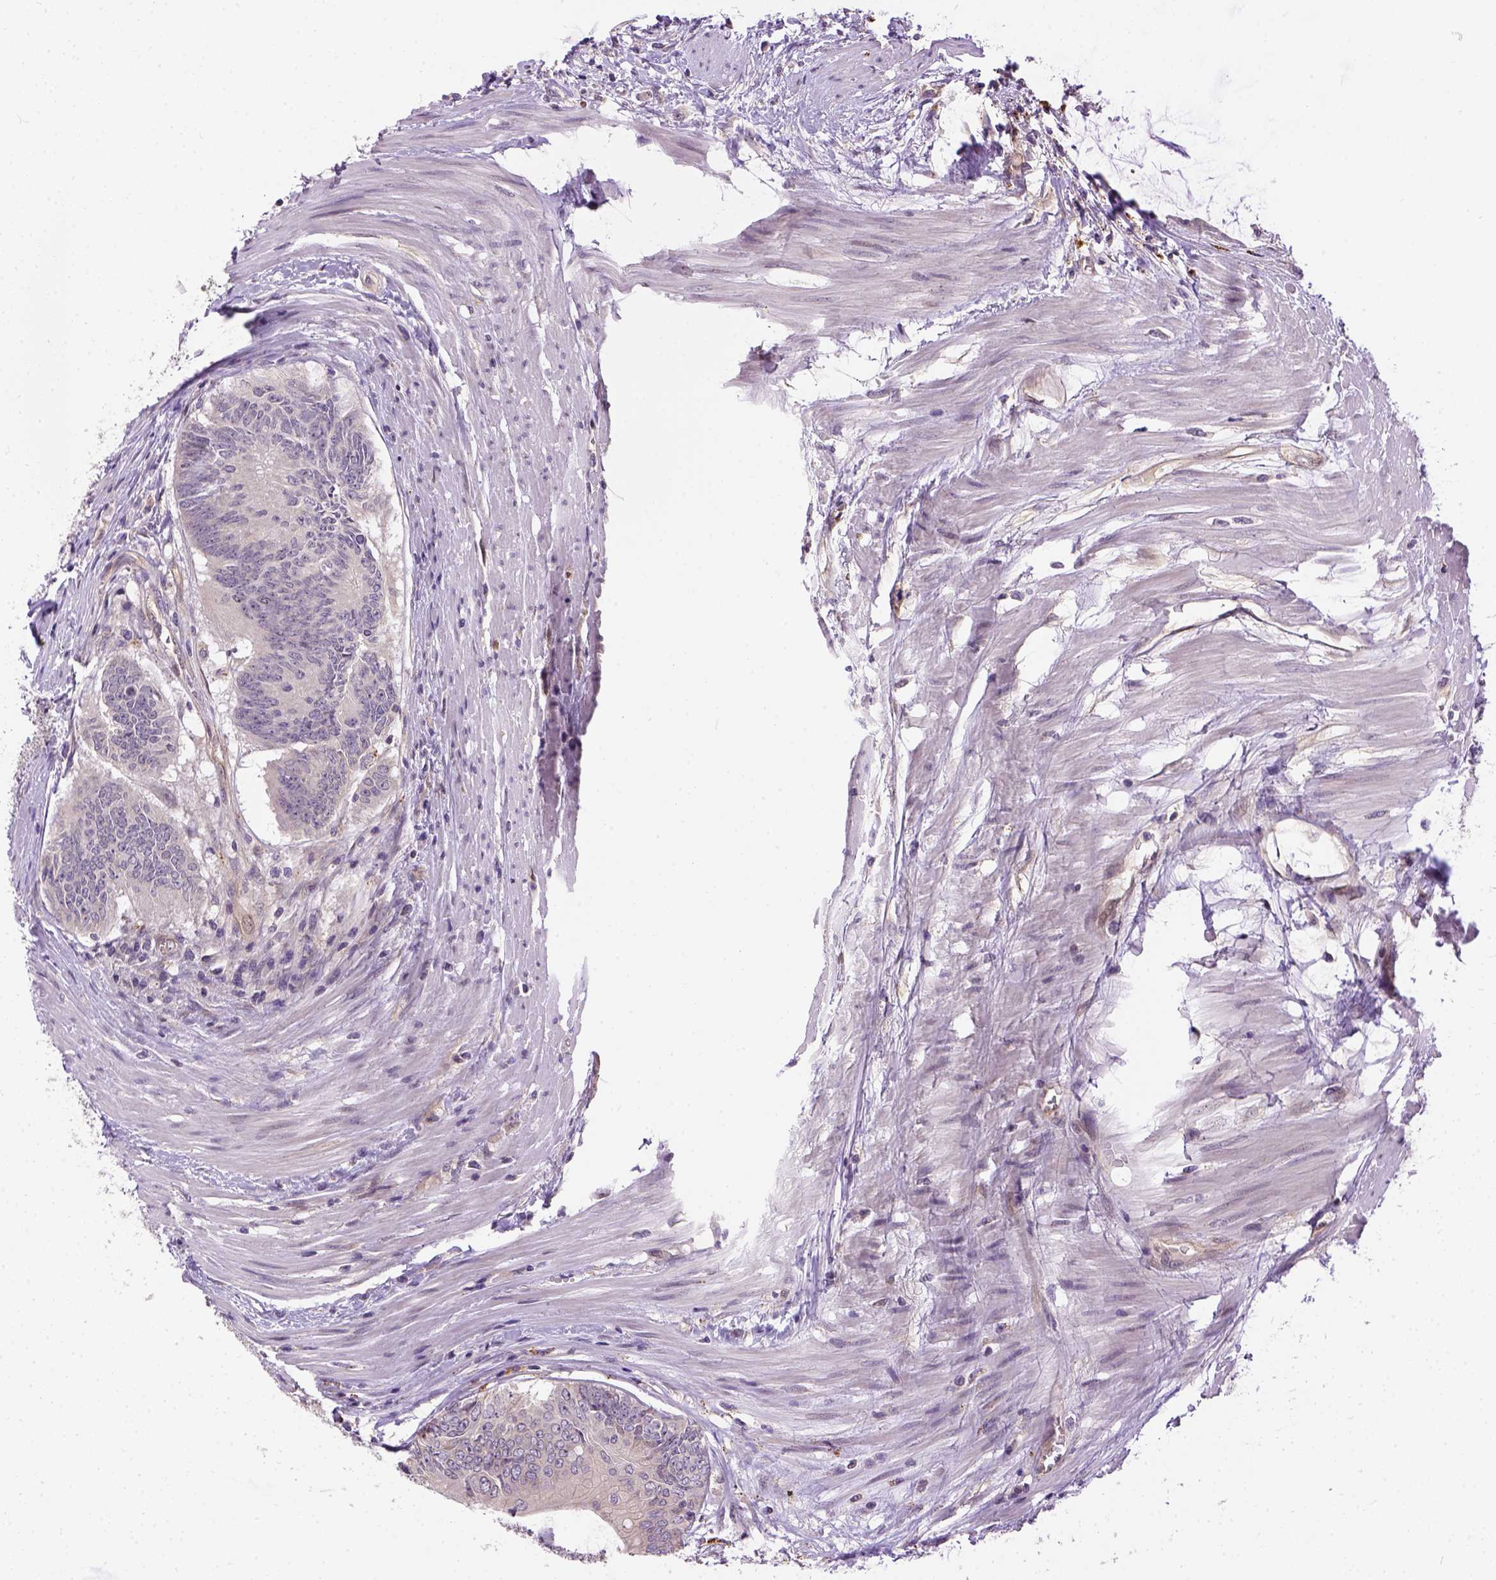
{"staining": {"intensity": "negative", "quantity": "none", "location": "none"}, "tissue": "colorectal cancer", "cell_type": "Tumor cells", "image_type": "cancer", "snomed": [{"axis": "morphology", "description": "Adenocarcinoma, NOS"}, {"axis": "topography", "description": "Rectum"}], "caption": "Histopathology image shows no protein staining in tumor cells of adenocarcinoma (colorectal) tissue.", "gene": "KAZN", "patient": {"sex": "male", "age": 59}}